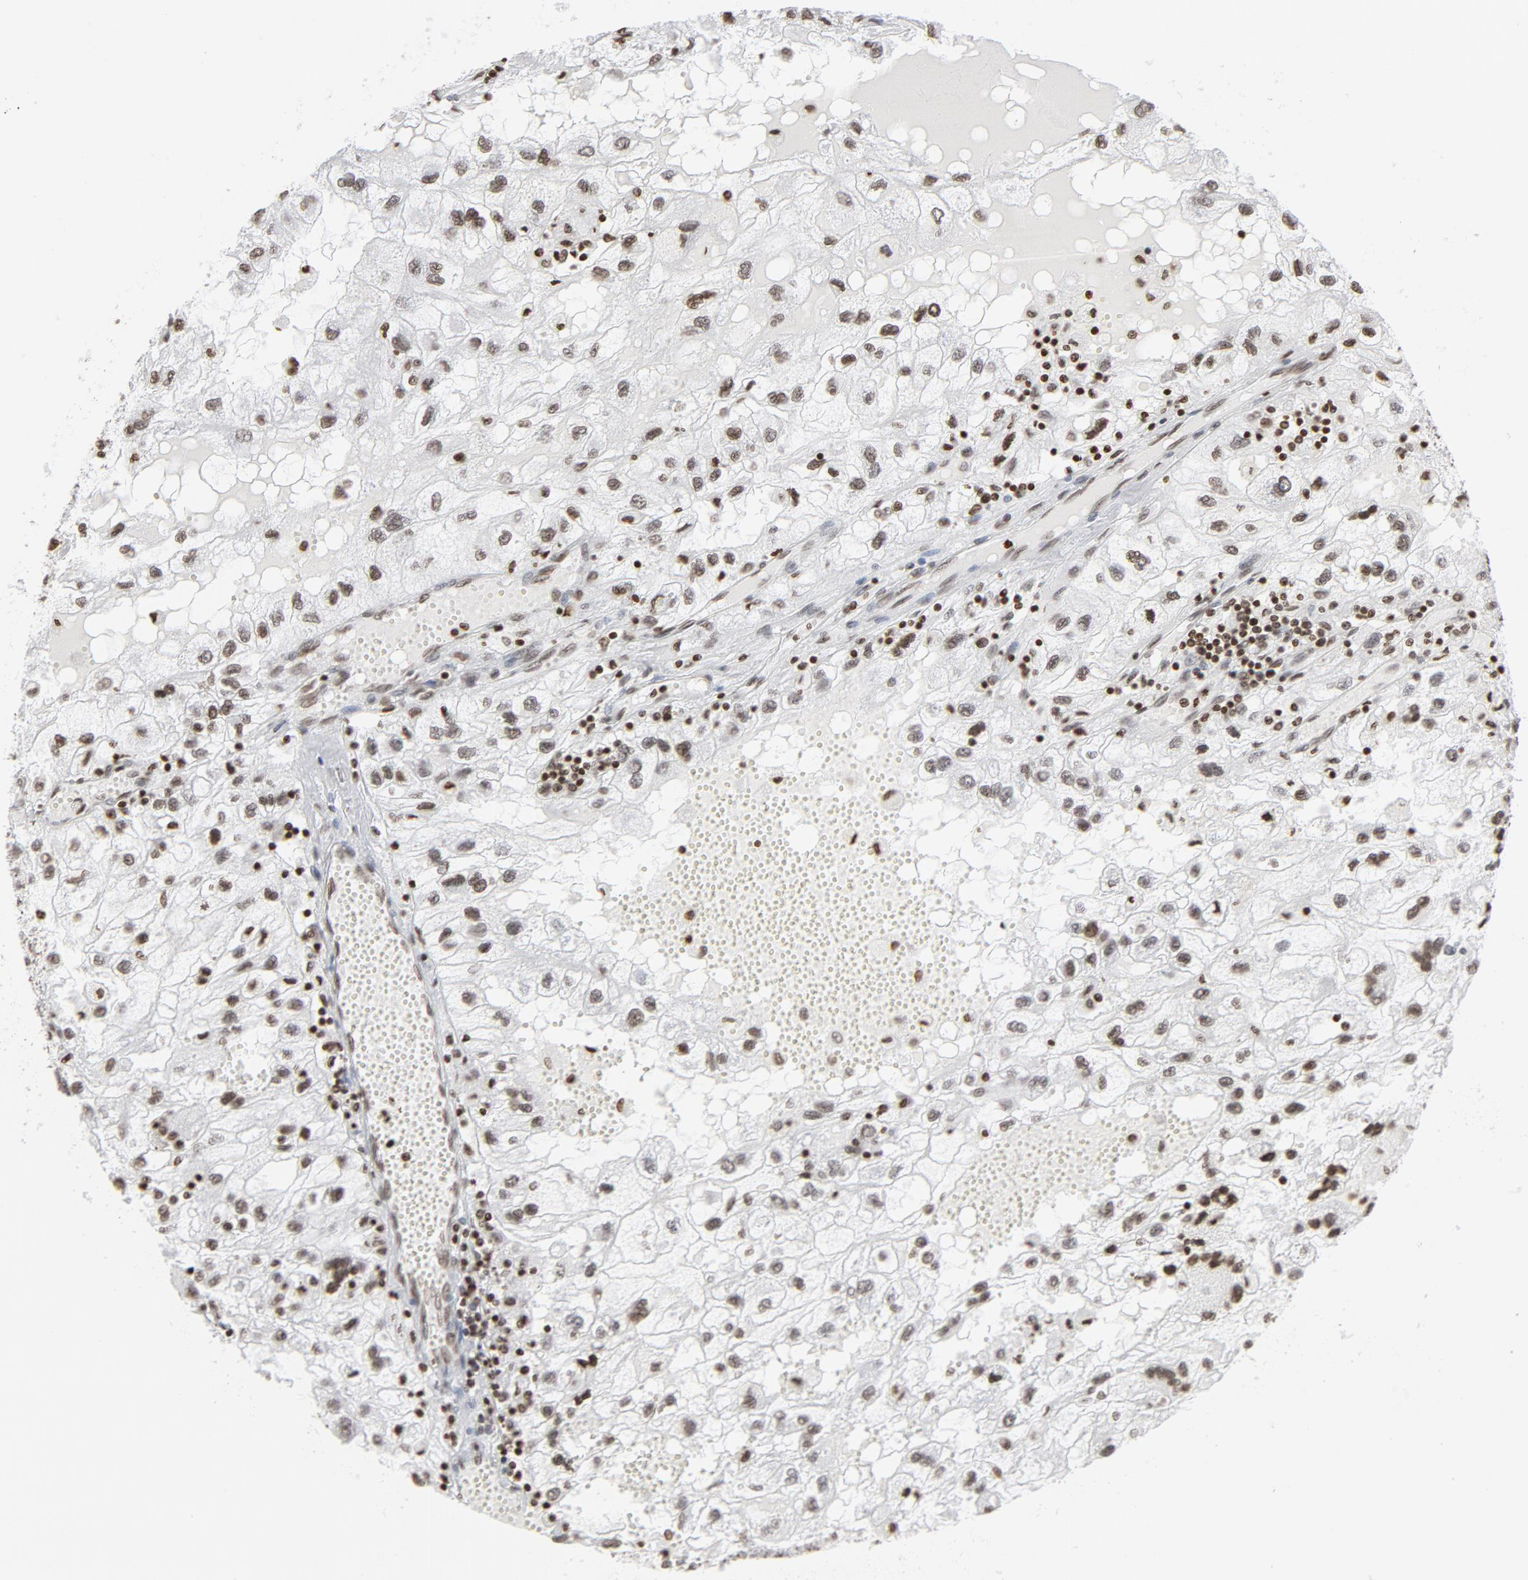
{"staining": {"intensity": "moderate", "quantity": ">75%", "location": "nuclear"}, "tissue": "renal cancer", "cell_type": "Tumor cells", "image_type": "cancer", "snomed": [{"axis": "morphology", "description": "Normal tissue, NOS"}, {"axis": "morphology", "description": "Adenocarcinoma, NOS"}, {"axis": "topography", "description": "Kidney"}], "caption": "Tumor cells exhibit moderate nuclear positivity in approximately >75% of cells in renal adenocarcinoma. (DAB (3,3'-diaminobenzidine) IHC, brown staining for protein, blue staining for nuclei).", "gene": "H2AC12", "patient": {"sex": "male", "age": 71}}